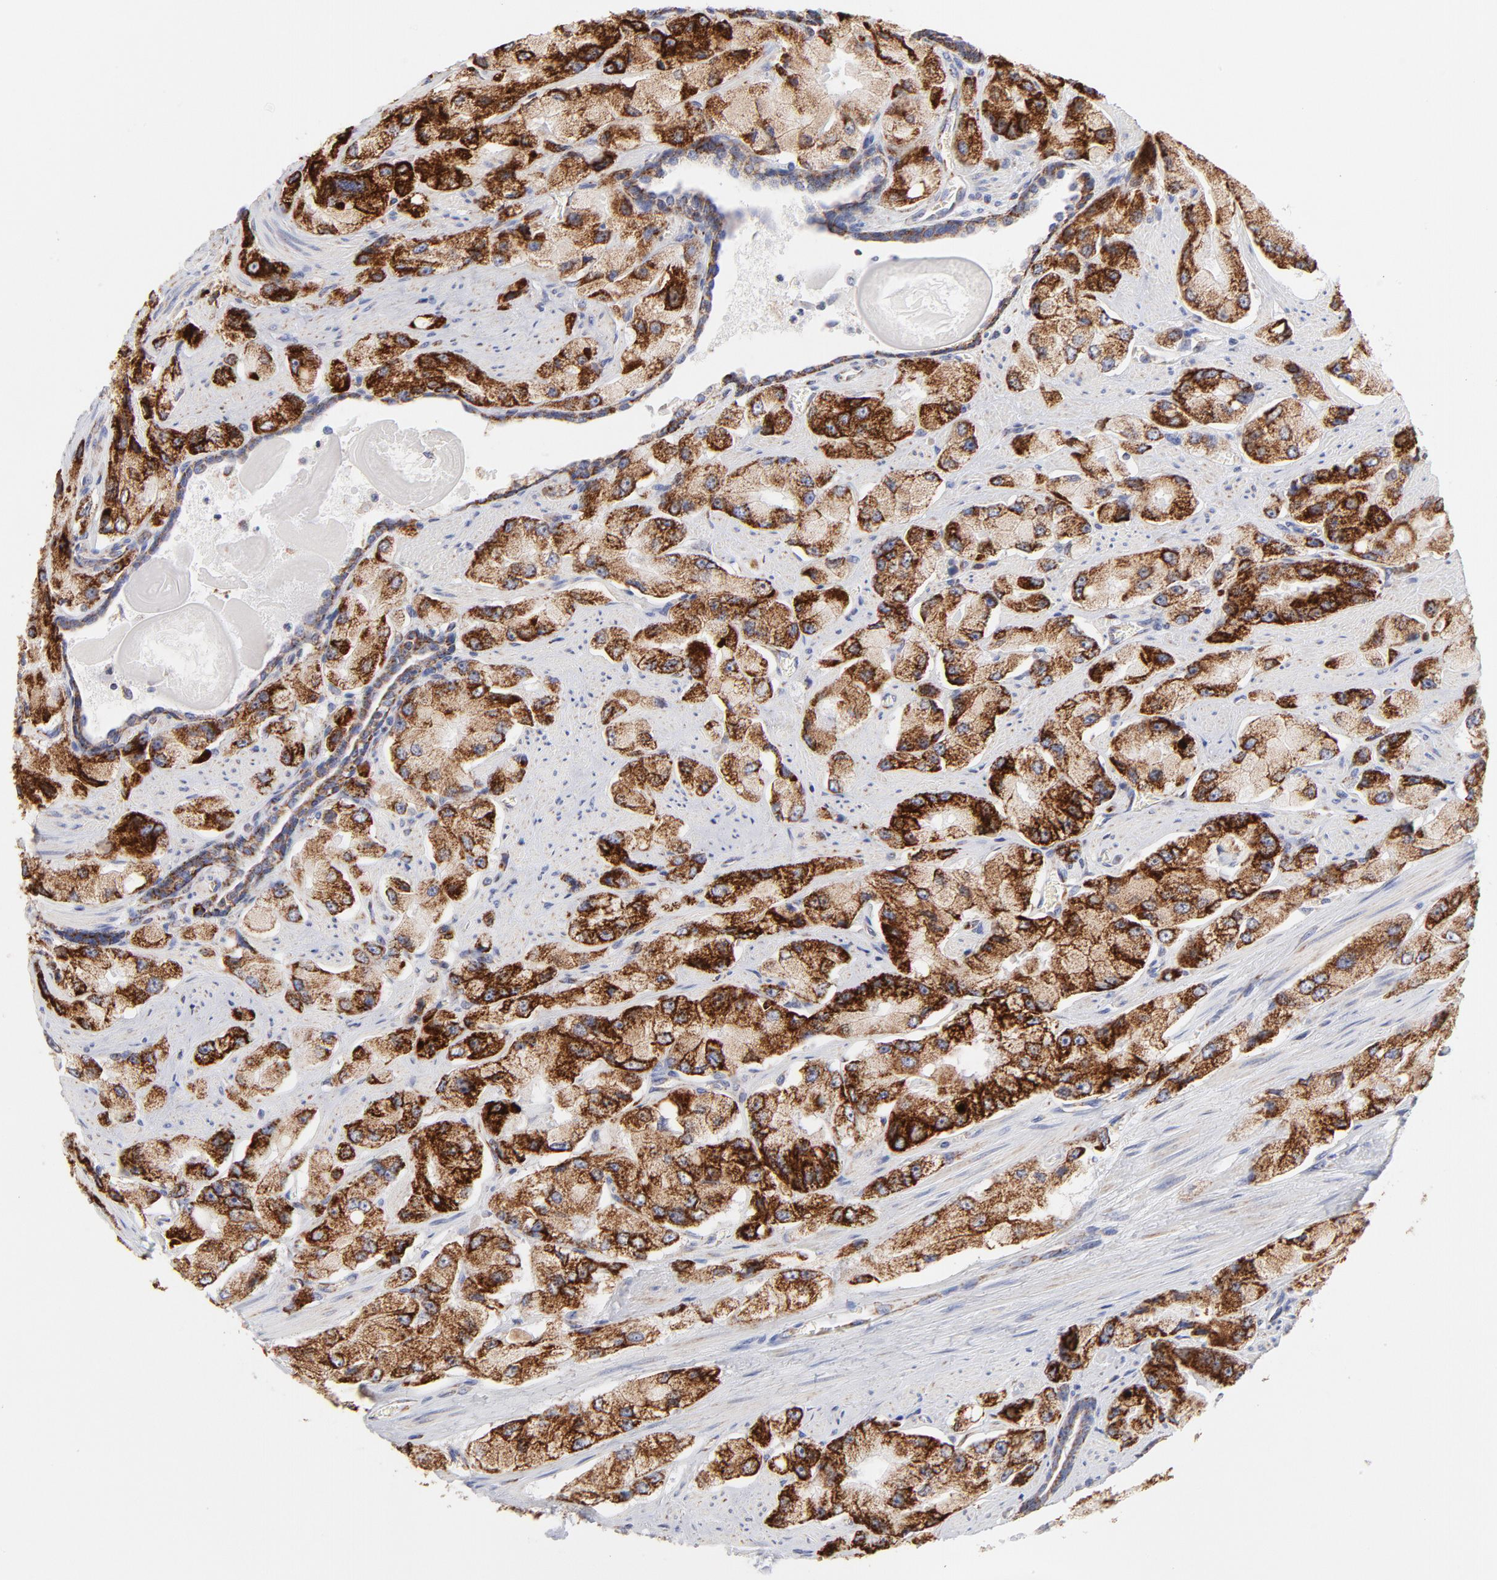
{"staining": {"intensity": "strong", "quantity": ">75%", "location": "cytoplasmic/membranous"}, "tissue": "prostate cancer", "cell_type": "Tumor cells", "image_type": "cancer", "snomed": [{"axis": "morphology", "description": "Adenocarcinoma, High grade"}, {"axis": "topography", "description": "Prostate"}], "caption": "Adenocarcinoma (high-grade) (prostate) stained for a protein exhibits strong cytoplasmic/membranous positivity in tumor cells.", "gene": "TIMM8A", "patient": {"sex": "male", "age": 58}}